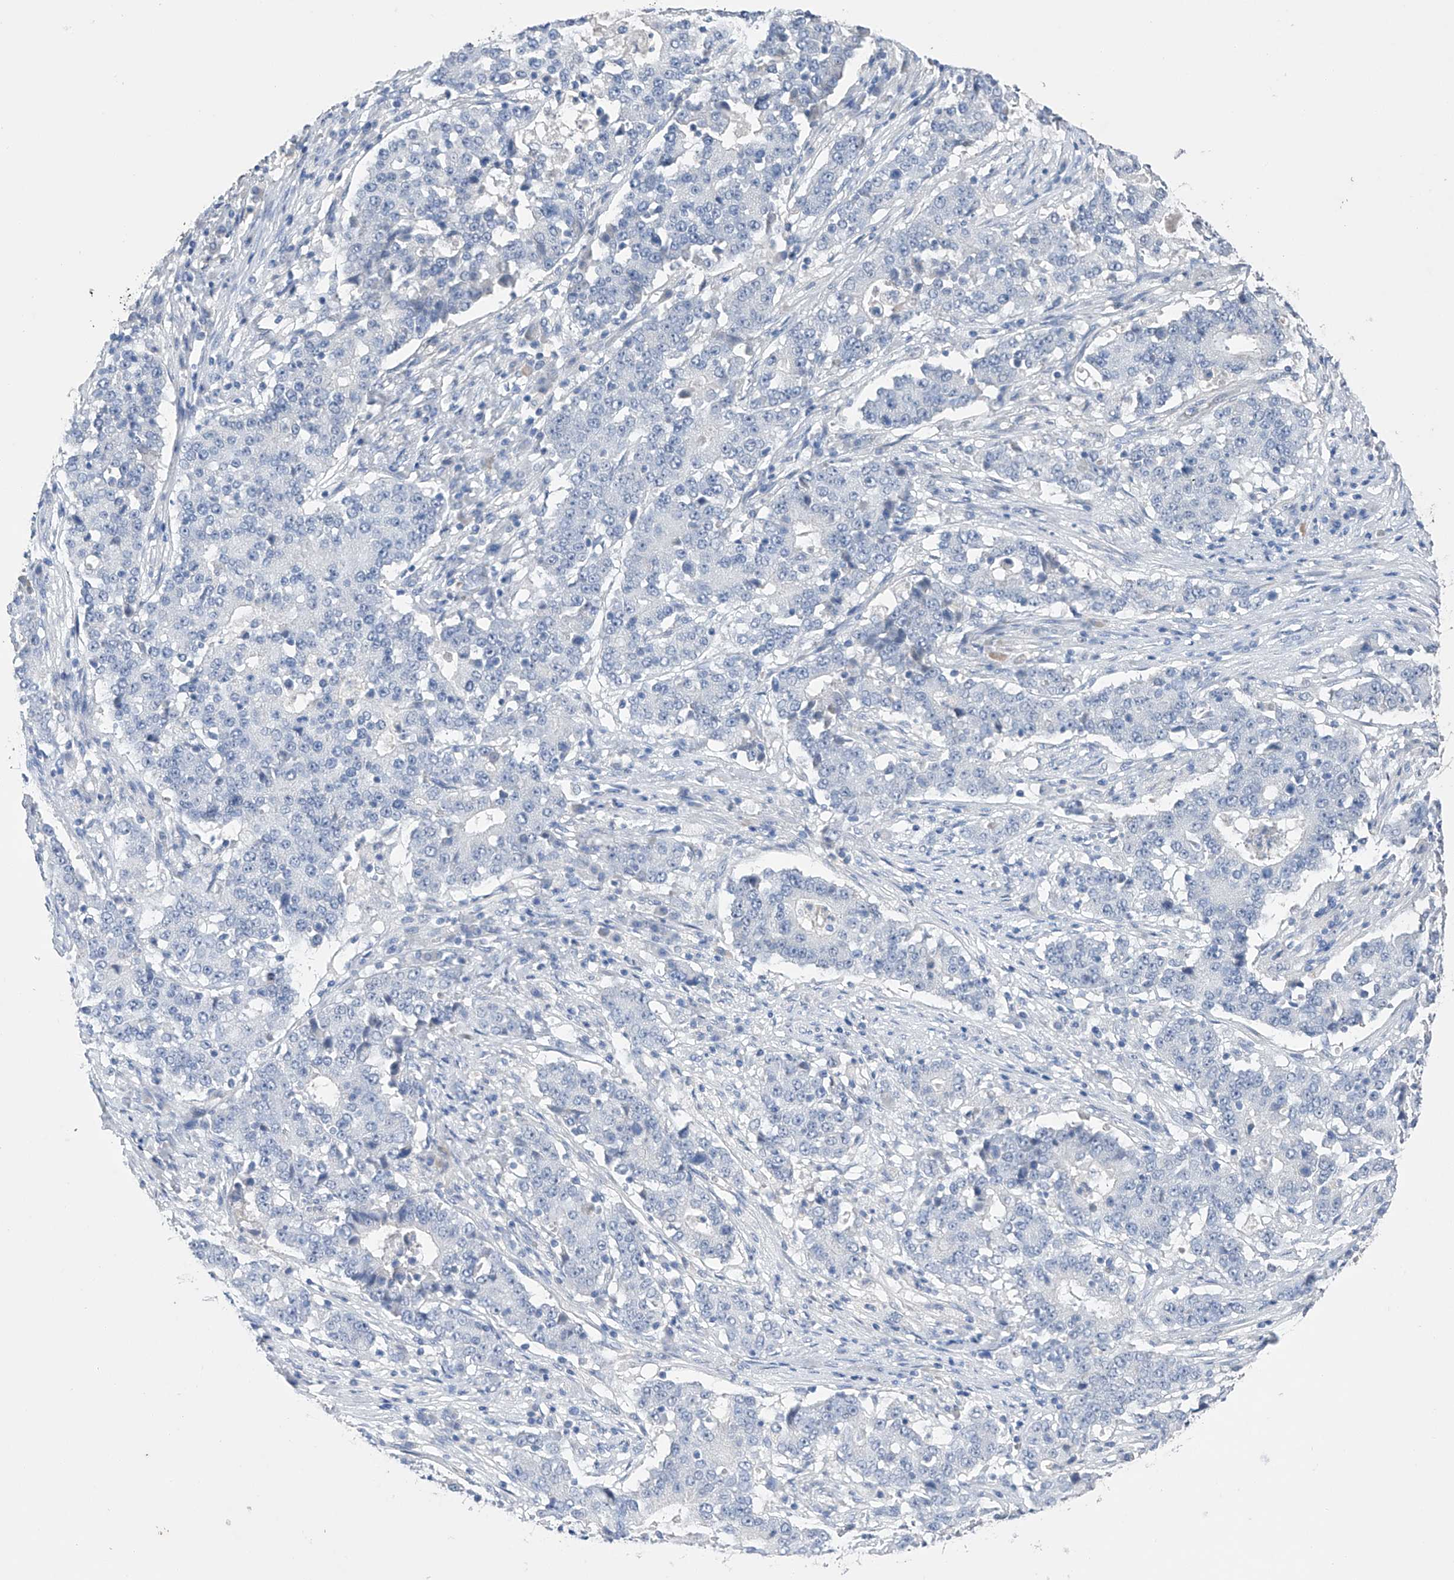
{"staining": {"intensity": "negative", "quantity": "none", "location": "none"}, "tissue": "stomach cancer", "cell_type": "Tumor cells", "image_type": "cancer", "snomed": [{"axis": "morphology", "description": "Adenocarcinoma, NOS"}, {"axis": "topography", "description": "Stomach"}], "caption": "A histopathology image of stomach cancer stained for a protein exhibits no brown staining in tumor cells.", "gene": "ADRA1A", "patient": {"sex": "male", "age": 59}}